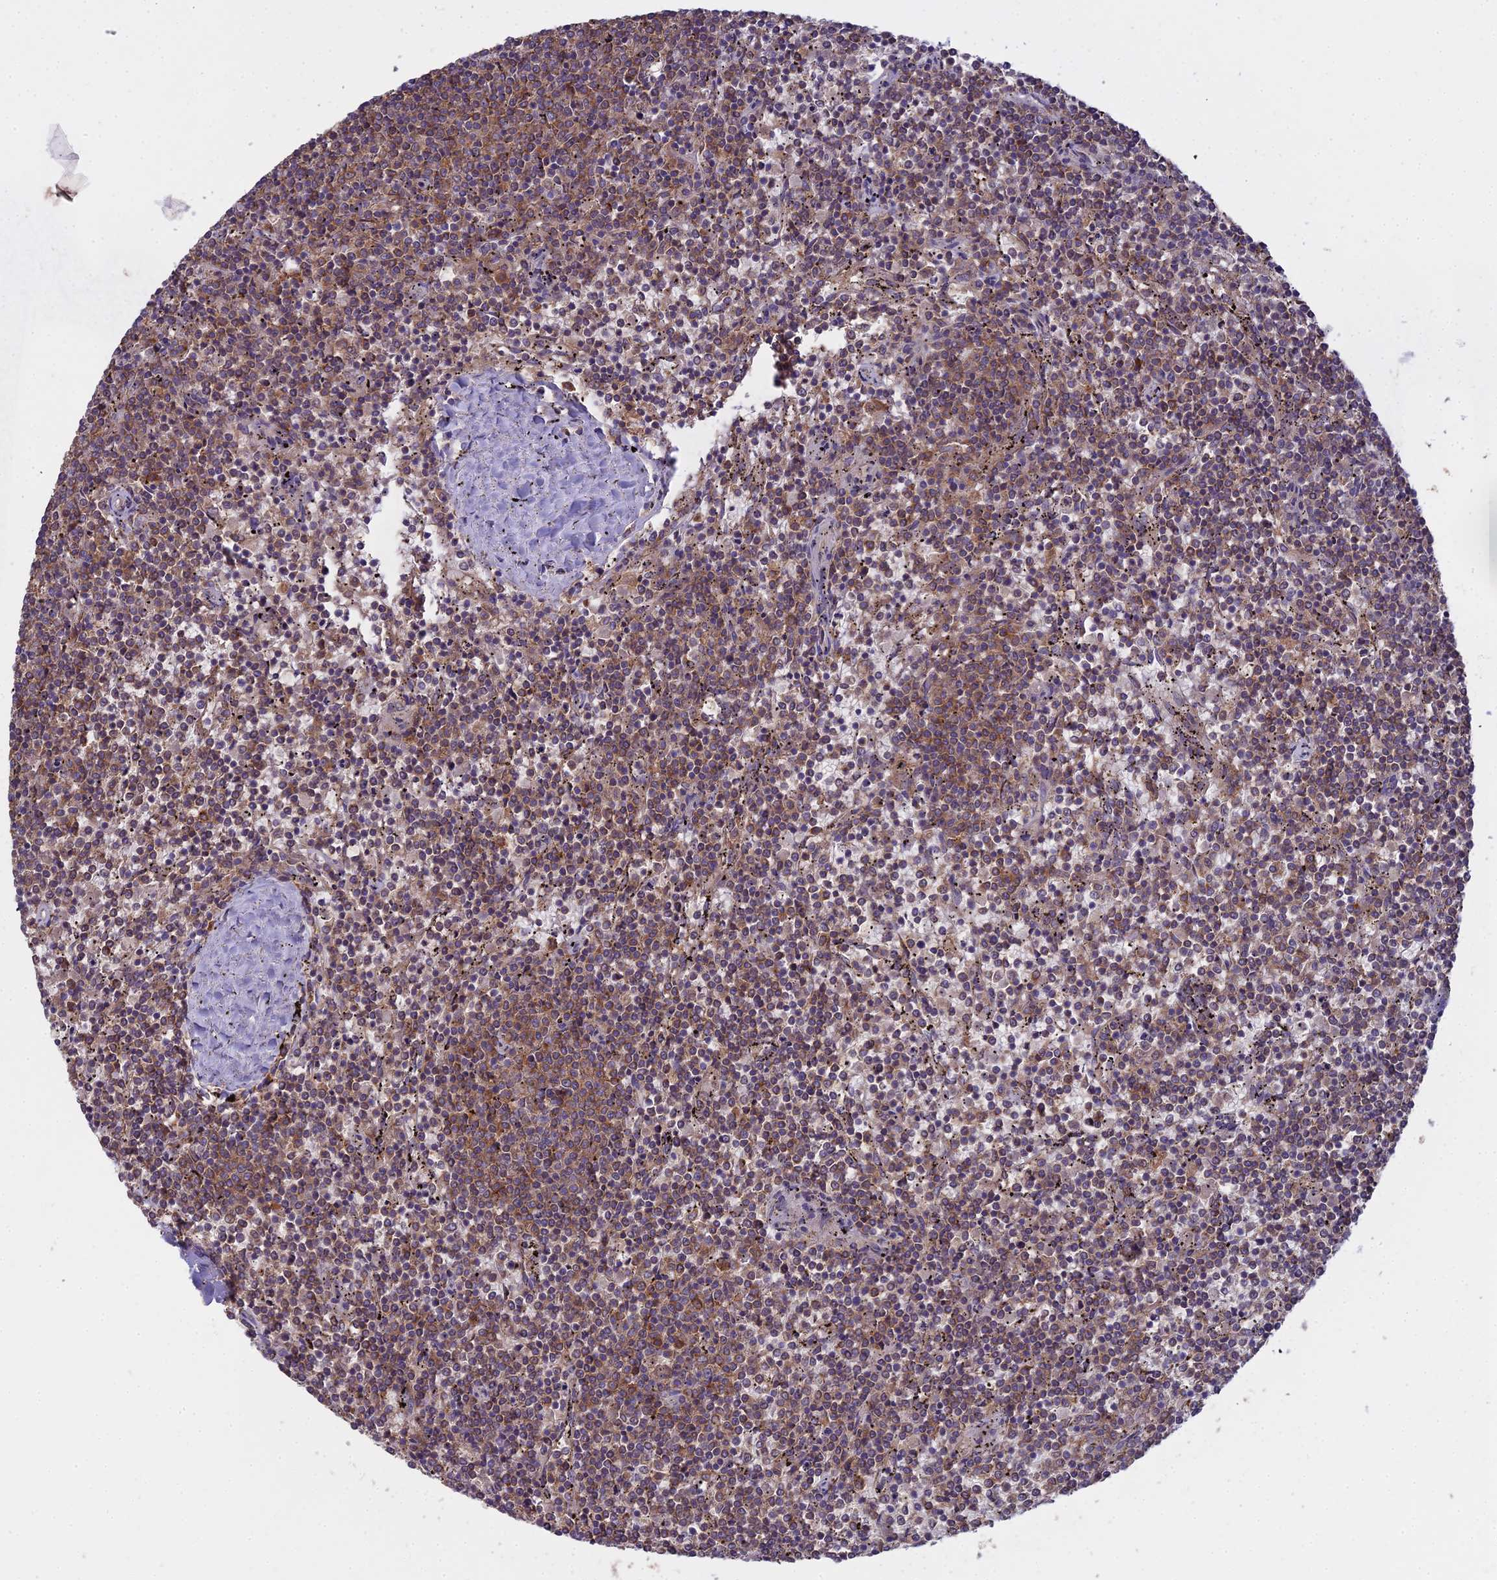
{"staining": {"intensity": "moderate", "quantity": "25%-75%", "location": "cytoplasmic/membranous"}, "tissue": "lymphoma", "cell_type": "Tumor cells", "image_type": "cancer", "snomed": [{"axis": "morphology", "description": "Malignant lymphoma, non-Hodgkin's type, Low grade"}, {"axis": "topography", "description": "Spleen"}], "caption": "Moderate cytoplasmic/membranous positivity for a protein is seen in about 25%-75% of tumor cells of malignant lymphoma, non-Hodgkin's type (low-grade) using IHC.", "gene": "CCDC167", "patient": {"sex": "female", "age": 50}}